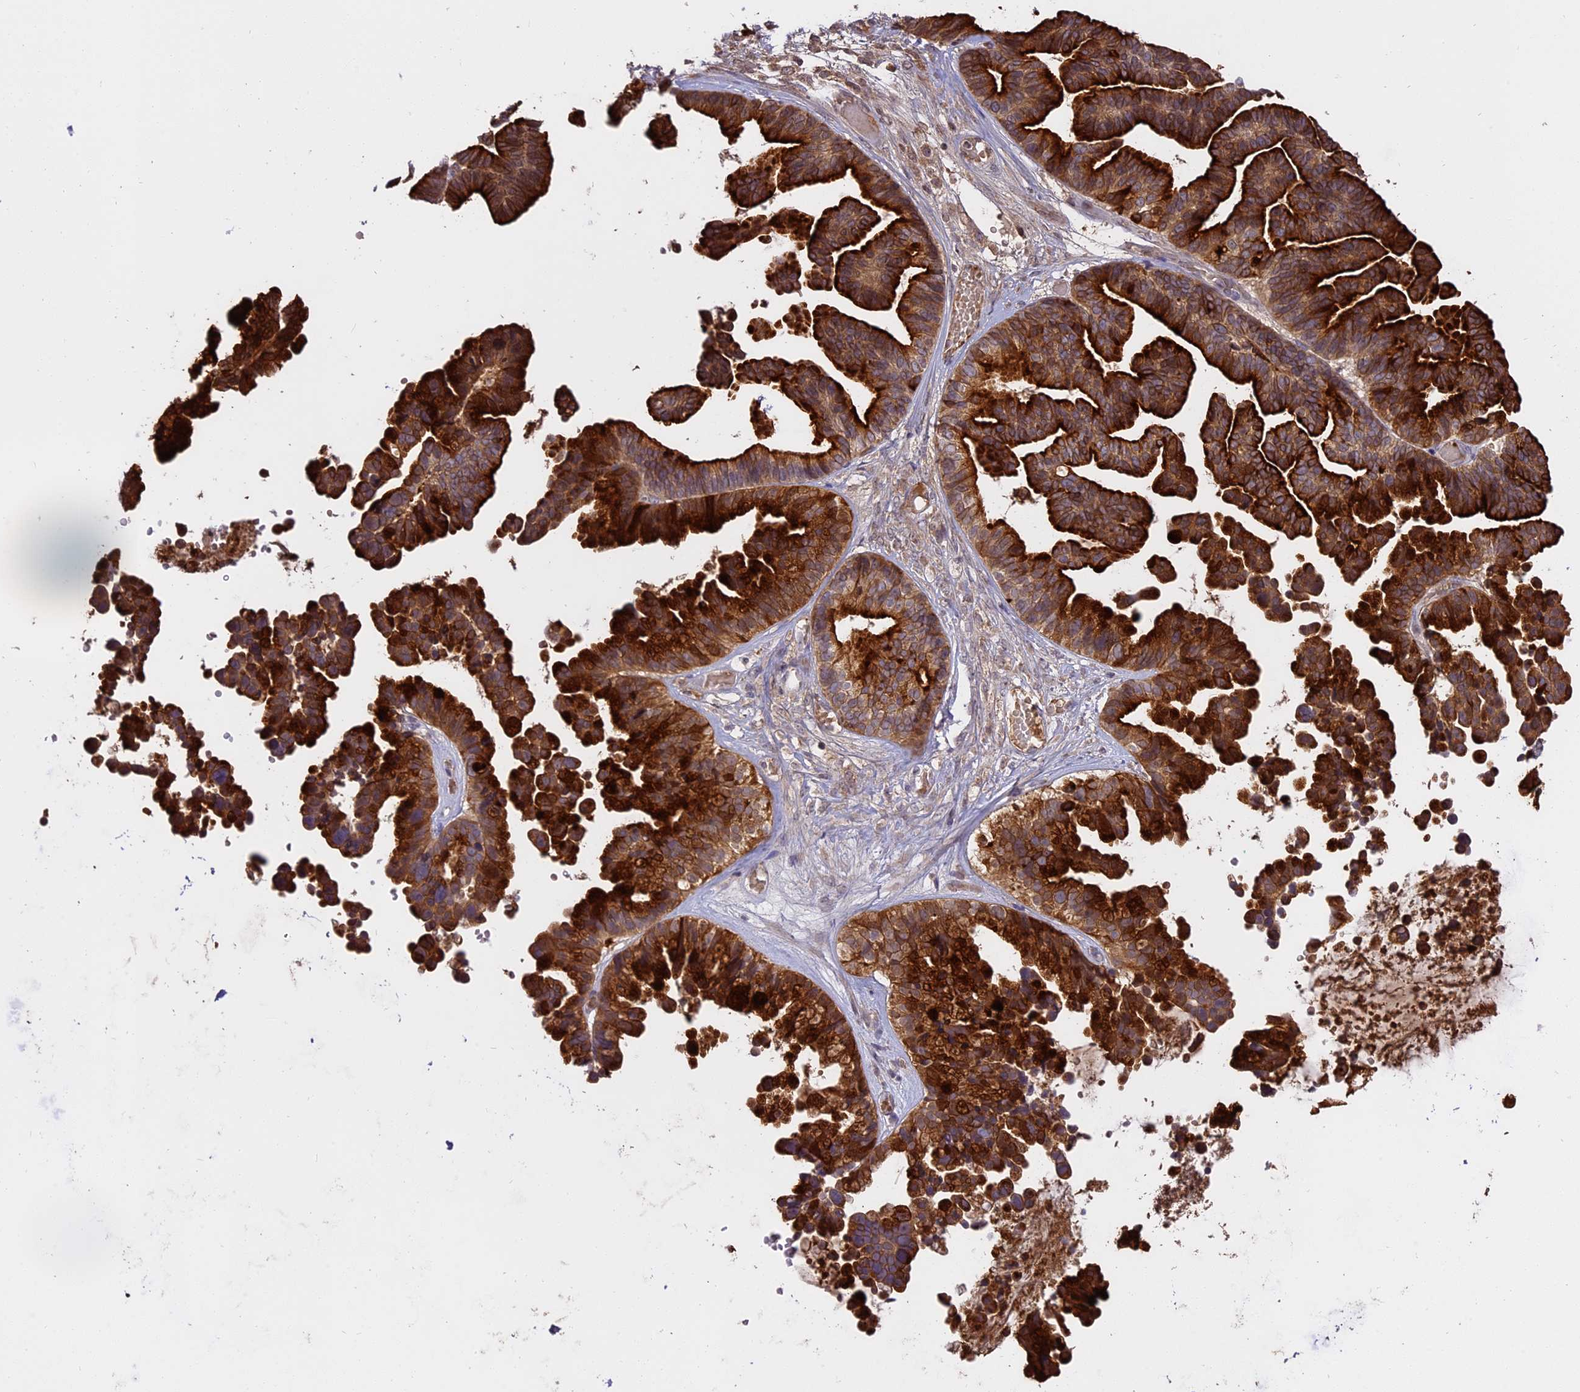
{"staining": {"intensity": "strong", "quantity": ">75%", "location": "cytoplasmic/membranous"}, "tissue": "ovarian cancer", "cell_type": "Tumor cells", "image_type": "cancer", "snomed": [{"axis": "morphology", "description": "Cystadenocarcinoma, serous, NOS"}, {"axis": "topography", "description": "Ovary"}], "caption": "This is an image of IHC staining of ovarian serous cystadenocarcinoma, which shows strong staining in the cytoplasmic/membranous of tumor cells.", "gene": "WFDC2", "patient": {"sex": "female", "age": 56}}